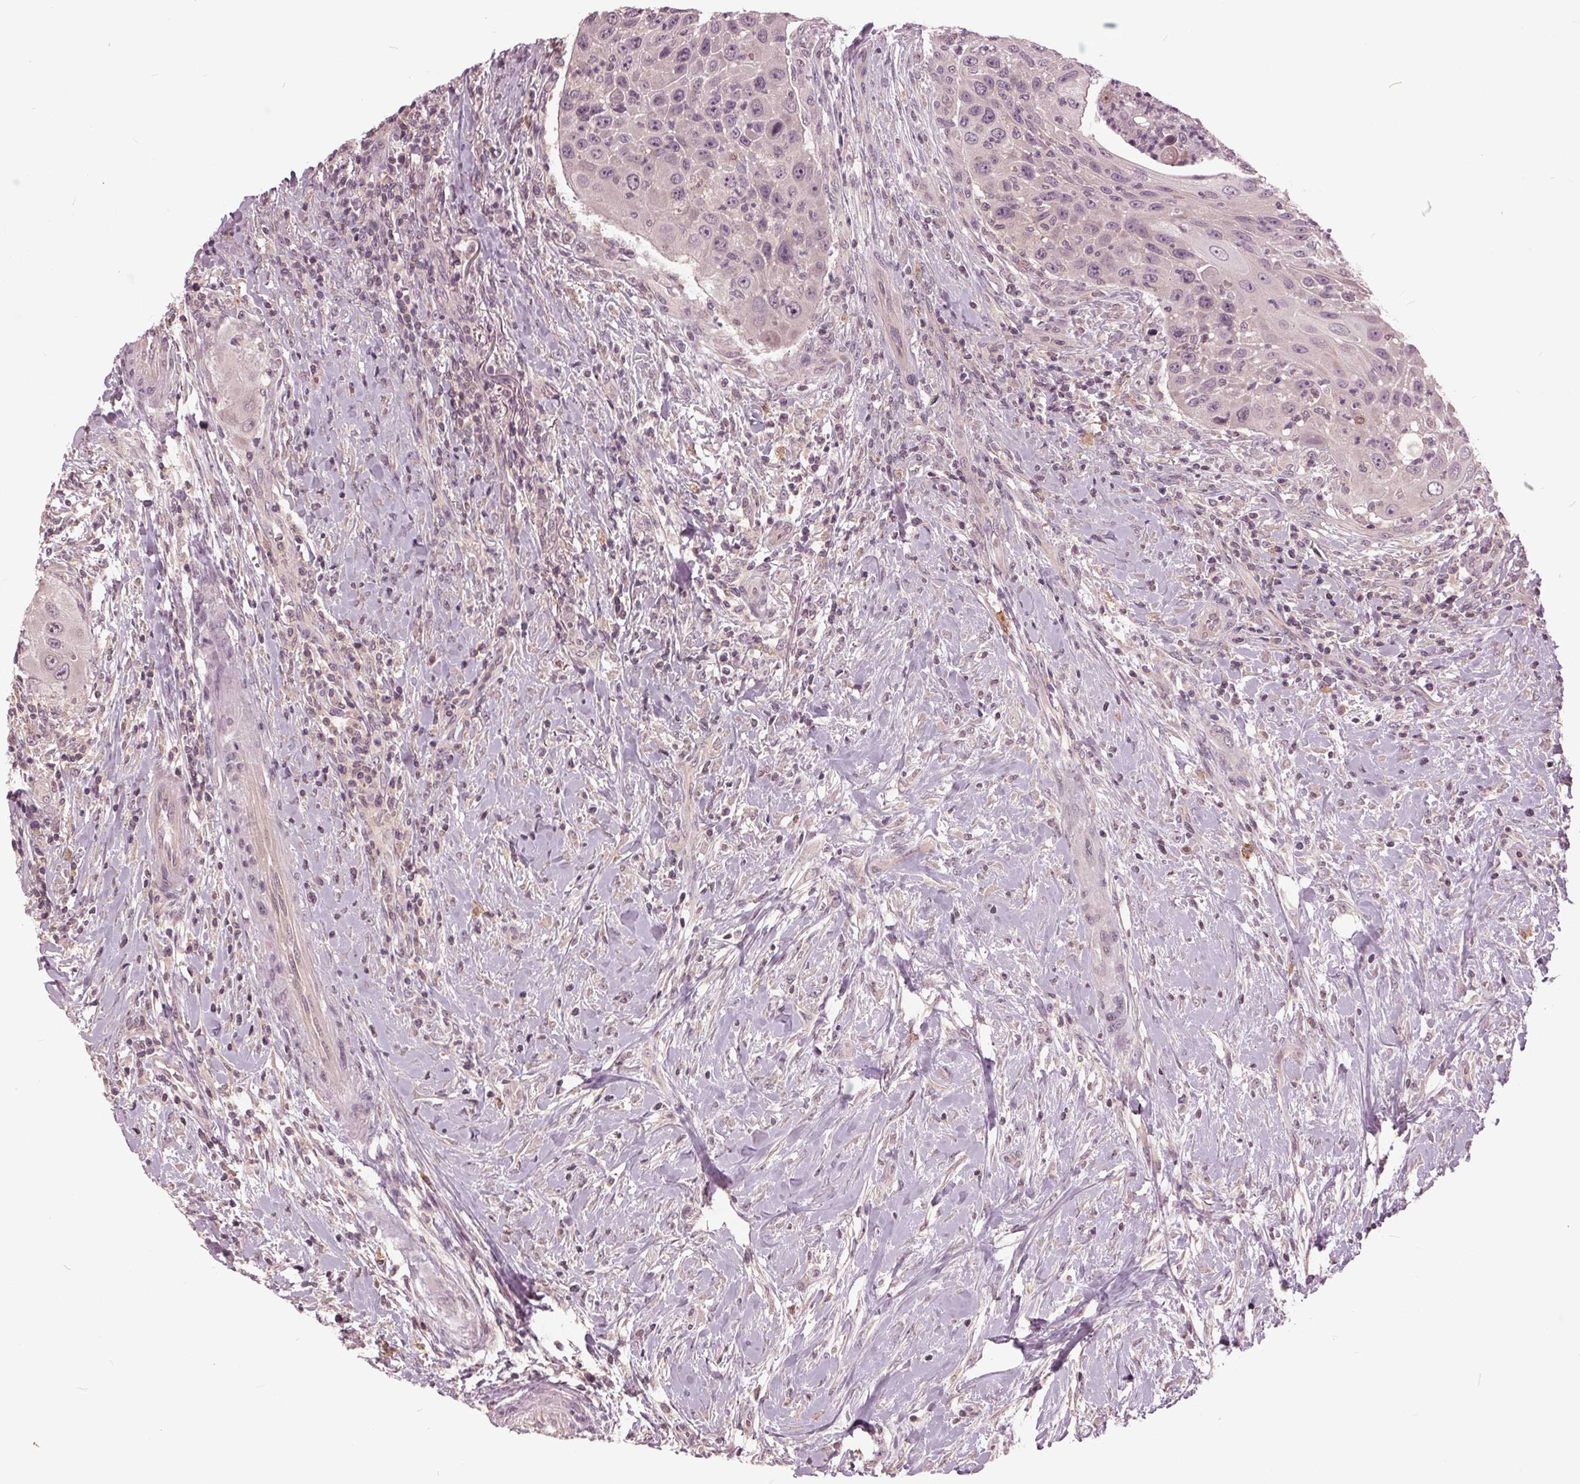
{"staining": {"intensity": "negative", "quantity": "none", "location": "none"}, "tissue": "head and neck cancer", "cell_type": "Tumor cells", "image_type": "cancer", "snomed": [{"axis": "morphology", "description": "Squamous cell carcinoma, NOS"}, {"axis": "topography", "description": "Head-Neck"}], "caption": "Head and neck cancer was stained to show a protein in brown. There is no significant staining in tumor cells.", "gene": "SIGLEC6", "patient": {"sex": "male", "age": 69}}